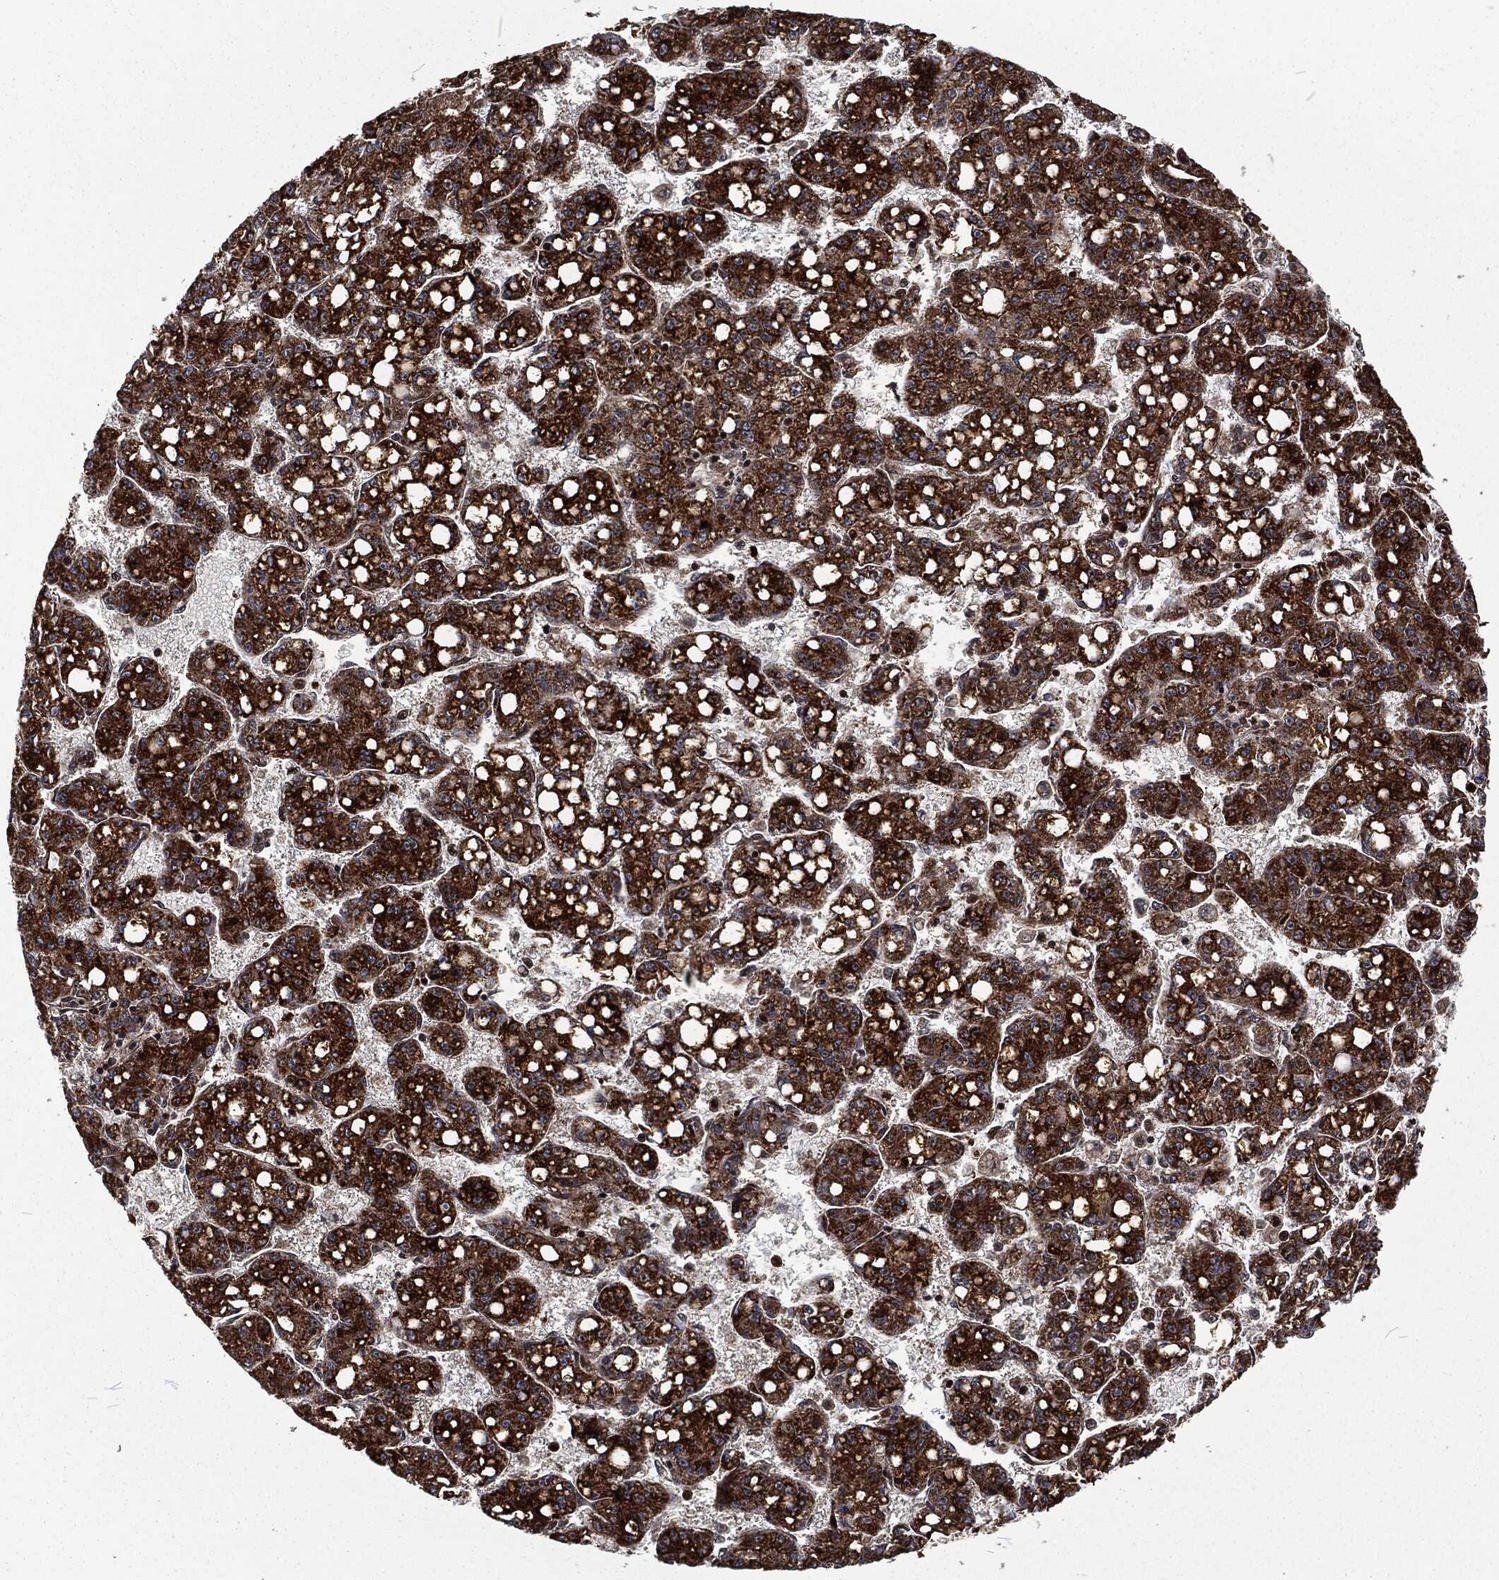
{"staining": {"intensity": "strong", "quantity": ">75%", "location": "cytoplasmic/membranous"}, "tissue": "liver cancer", "cell_type": "Tumor cells", "image_type": "cancer", "snomed": [{"axis": "morphology", "description": "Carcinoma, Hepatocellular, NOS"}, {"axis": "topography", "description": "Liver"}], "caption": "The micrograph reveals staining of liver hepatocellular carcinoma, revealing strong cytoplasmic/membranous protein staining (brown color) within tumor cells. The protein is shown in brown color, while the nuclei are stained blue.", "gene": "CMPK2", "patient": {"sex": "female", "age": 65}}